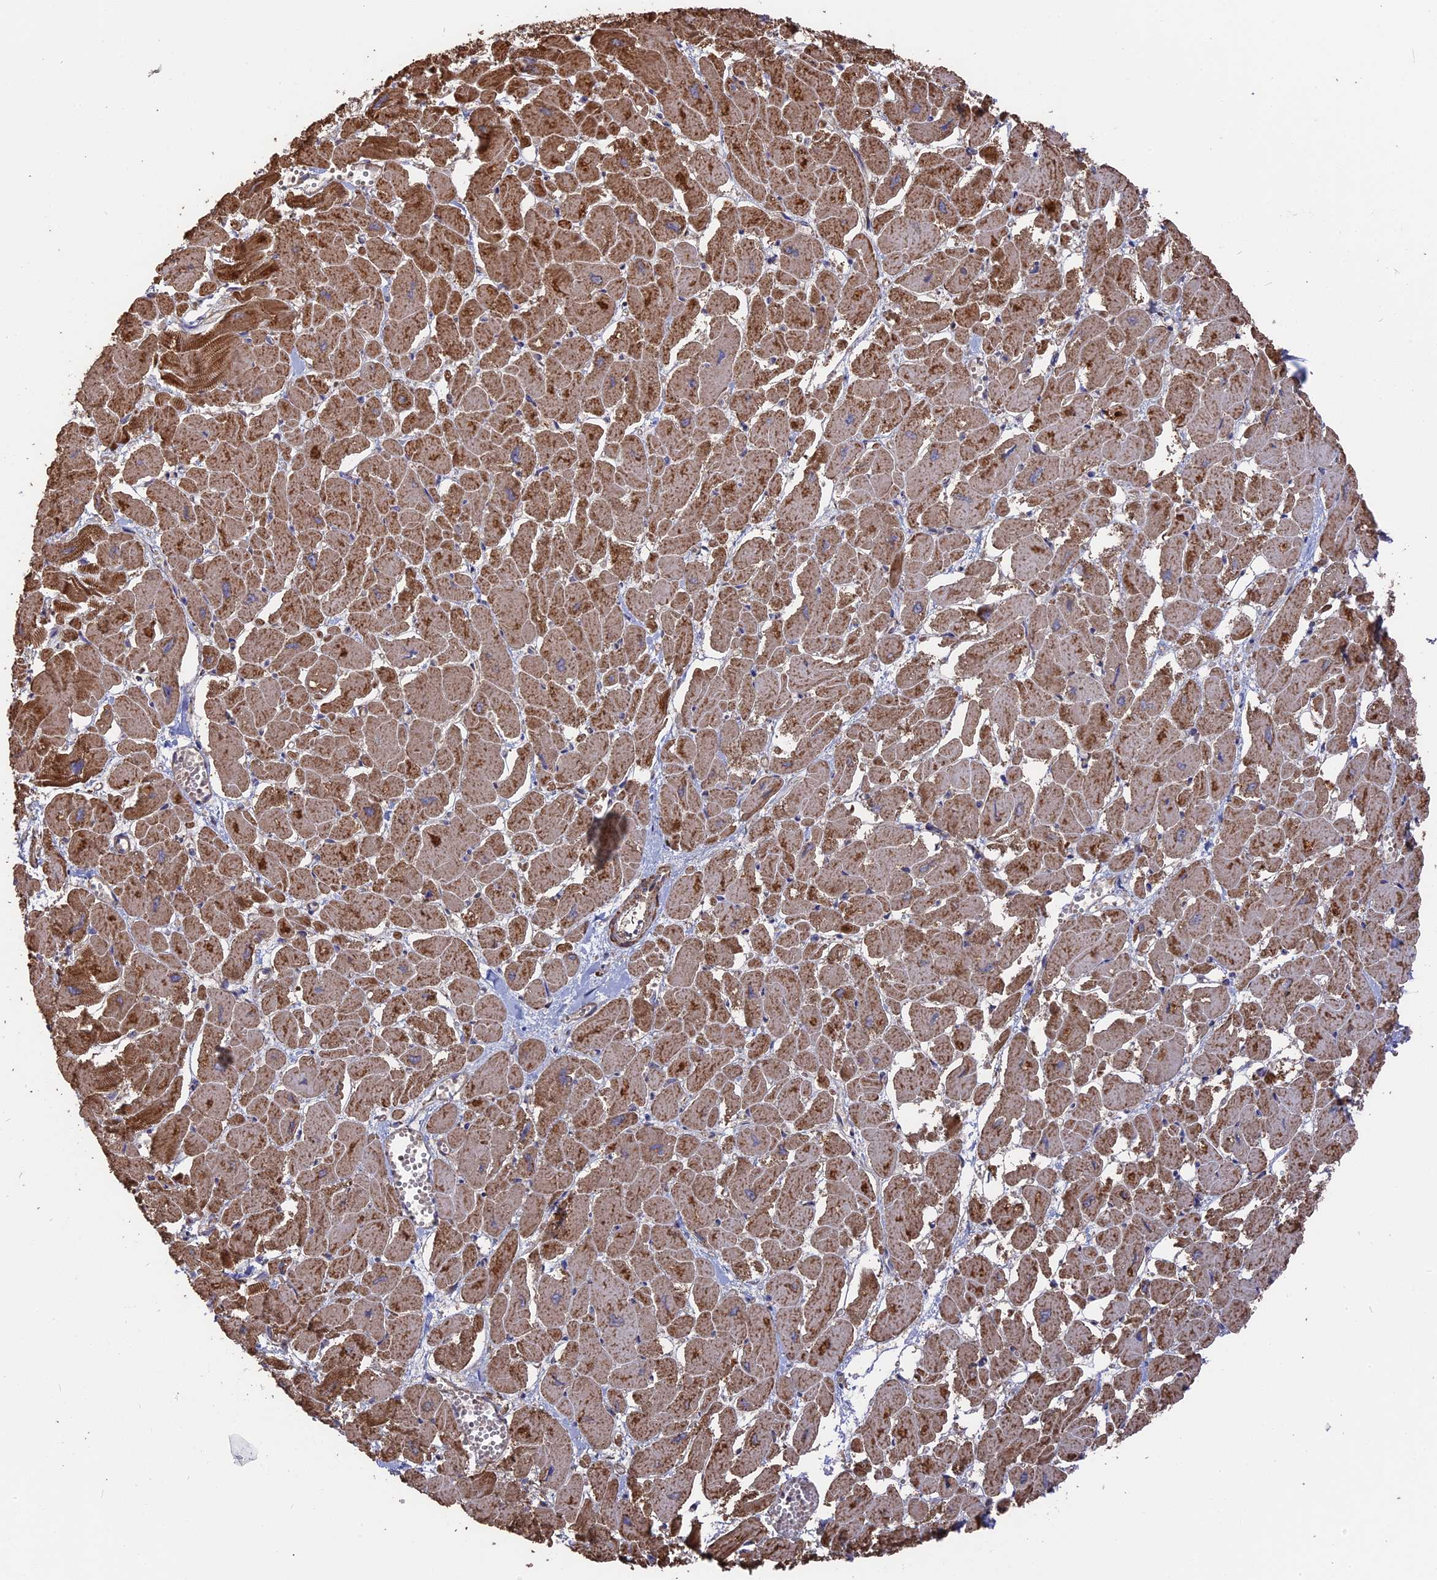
{"staining": {"intensity": "moderate", "quantity": ">75%", "location": "cytoplasmic/membranous"}, "tissue": "heart muscle", "cell_type": "Cardiomyocytes", "image_type": "normal", "snomed": [{"axis": "morphology", "description": "Normal tissue, NOS"}, {"axis": "topography", "description": "Heart"}], "caption": "DAB immunohistochemical staining of benign heart muscle exhibits moderate cytoplasmic/membranous protein positivity in about >75% of cardiomyocytes.", "gene": "TELO2", "patient": {"sex": "male", "age": 54}}